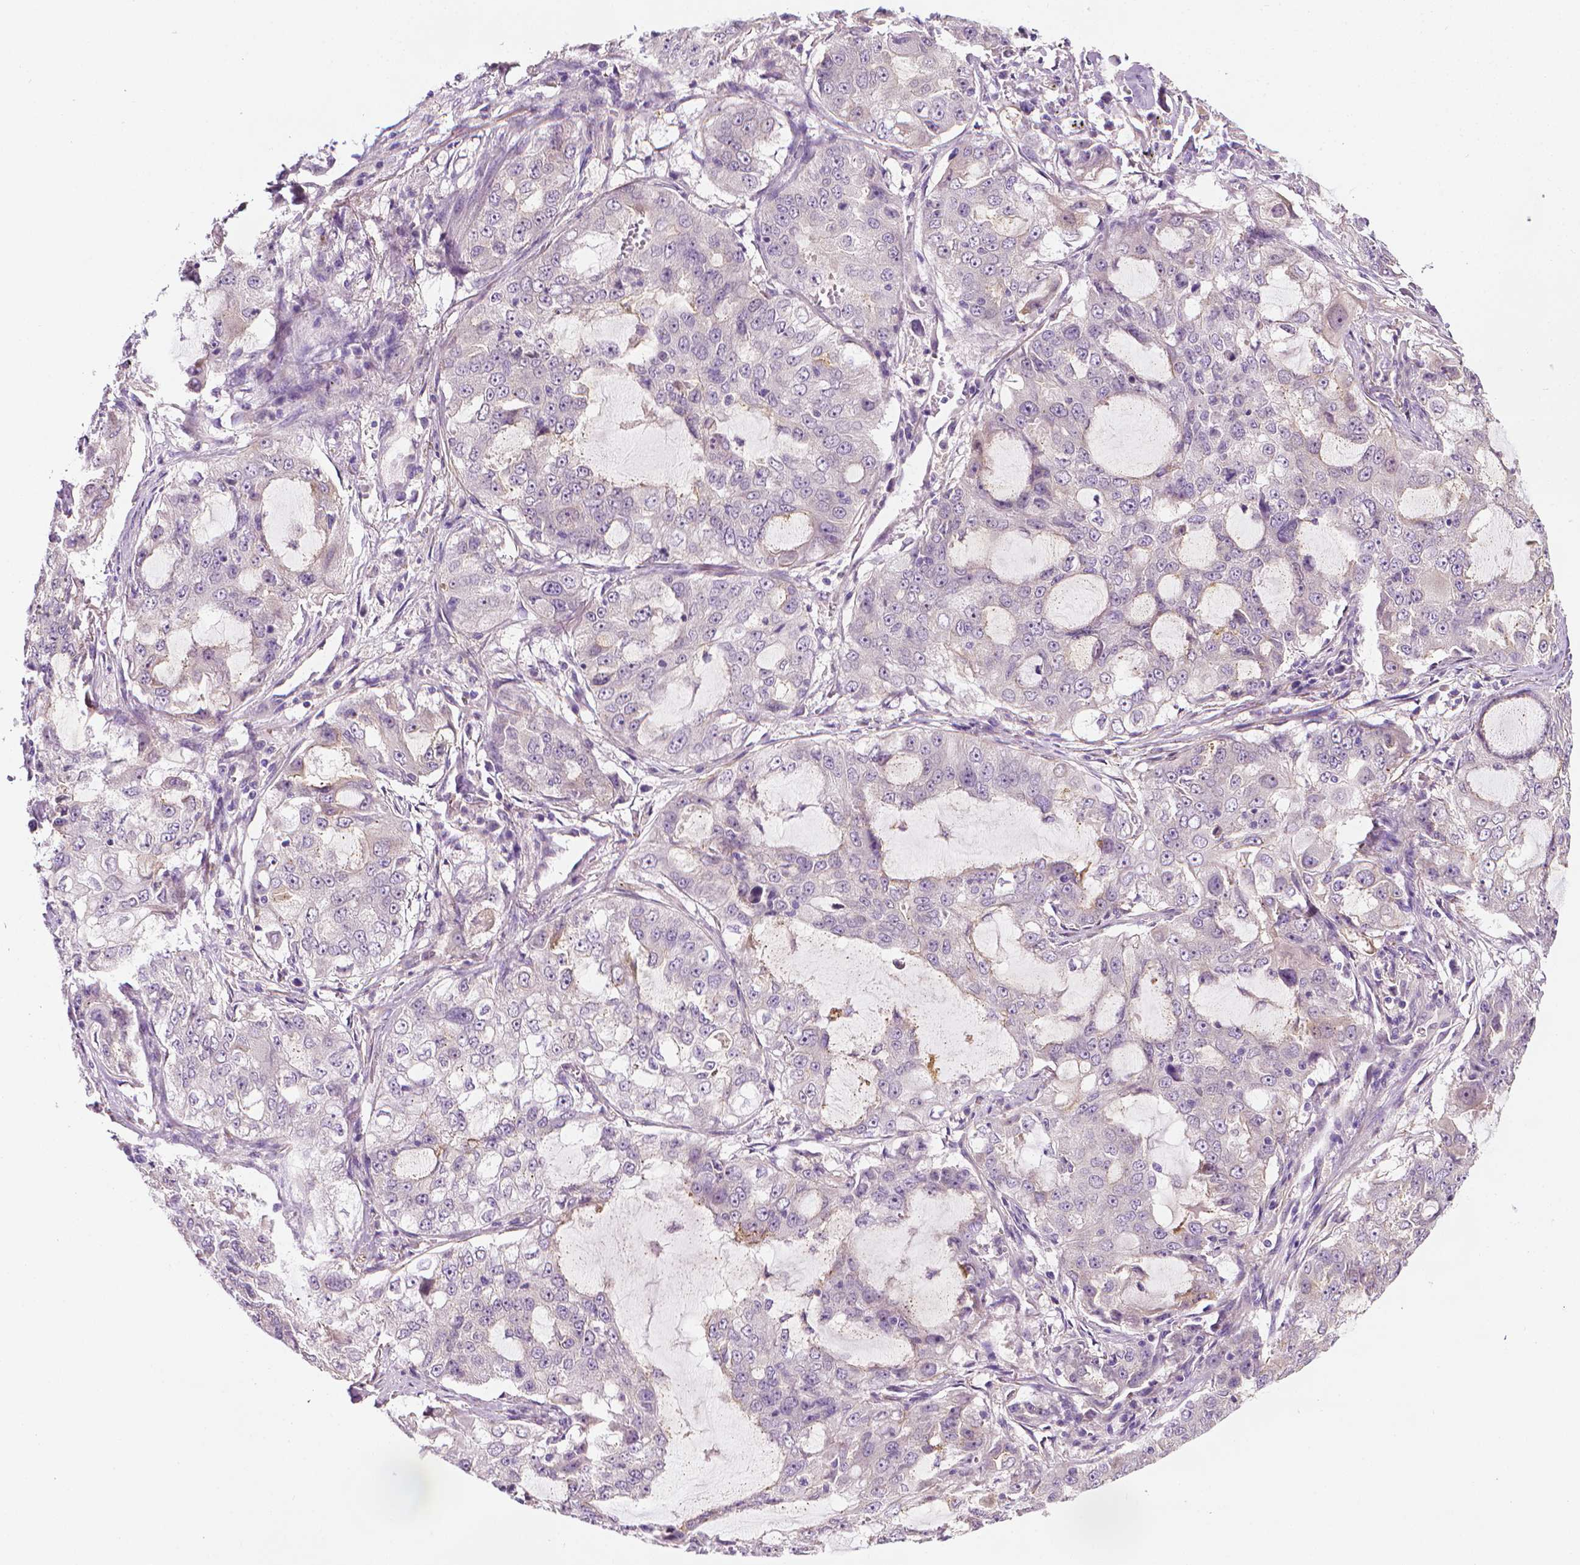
{"staining": {"intensity": "negative", "quantity": "none", "location": "none"}, "tissue": "lung cancer", "cell_type": "Tumor cells", "image_type": "cancer", "snomed": [{"axis": "morphology", "description": "Adenocarcinoma, NOS"}, {"axis": "topography", "description": "Lung"}], "caption": "There is no significant positivity in tumor cells of lung cancer (adenocarcinoma).", "gene": "MCOLN3", "patient": {"sex": "female", "age": 61}}